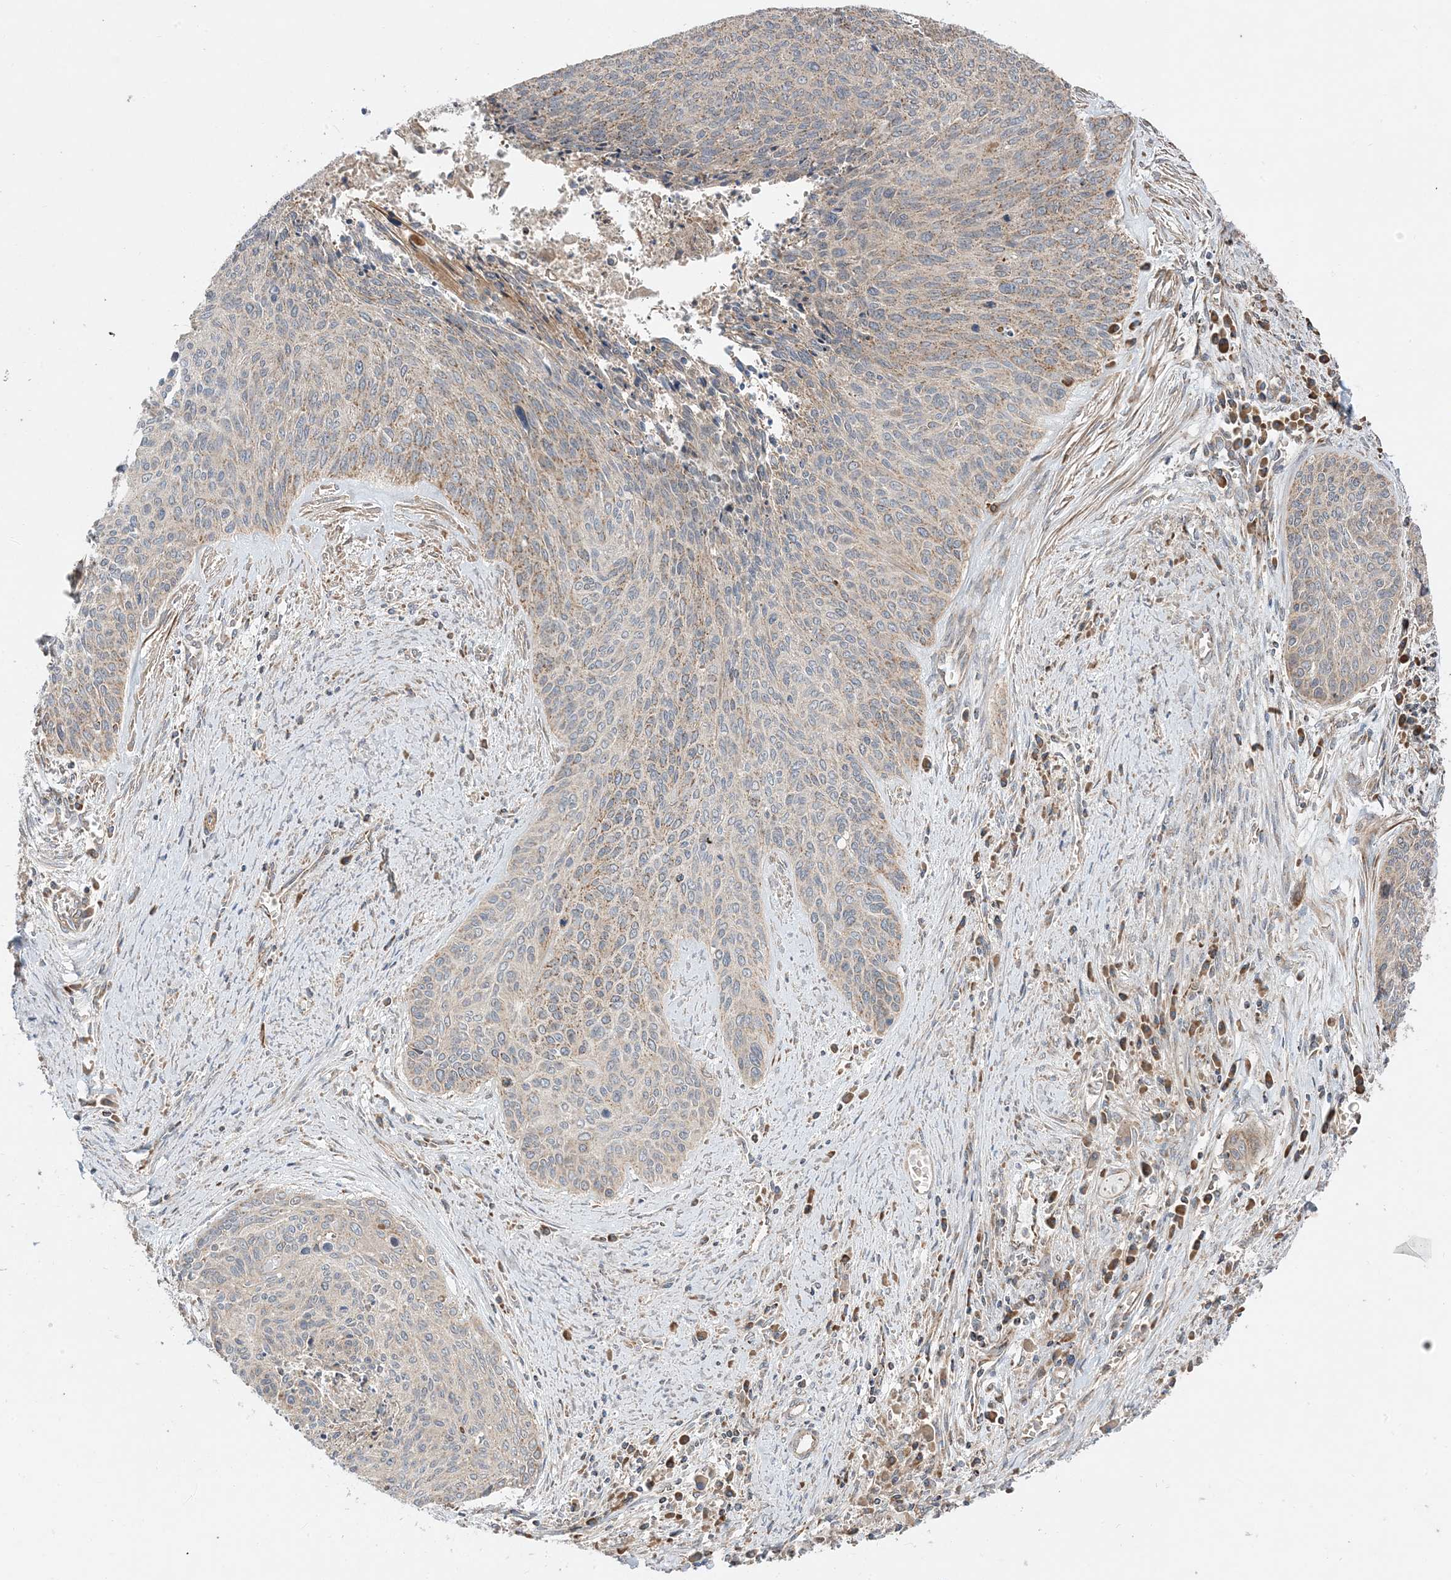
{"staining": {"intensity": "weak", "quantity": "<25%", "location": "cytoplasmic/membranous"}, "tissue": "cervical cancer", "cell_type": "Tumor cells", "image_type": "cancer", "snomed": [{"axis": "morphology", "description": "Squamous cell carcinoma, NOS"}, {"axis": "topography", "description": "Cervix"}], "caption": "DAB immunohistochemical staining of cervical squamous cell carcinoma demonstrates no significant expression in tumor cells. (DAB (3,3'-diaminobenzidine) immunohistochemistry (IHC), high magnification).", "gene": "AARS2", "patient": {"sex": "female", "age": 55}}